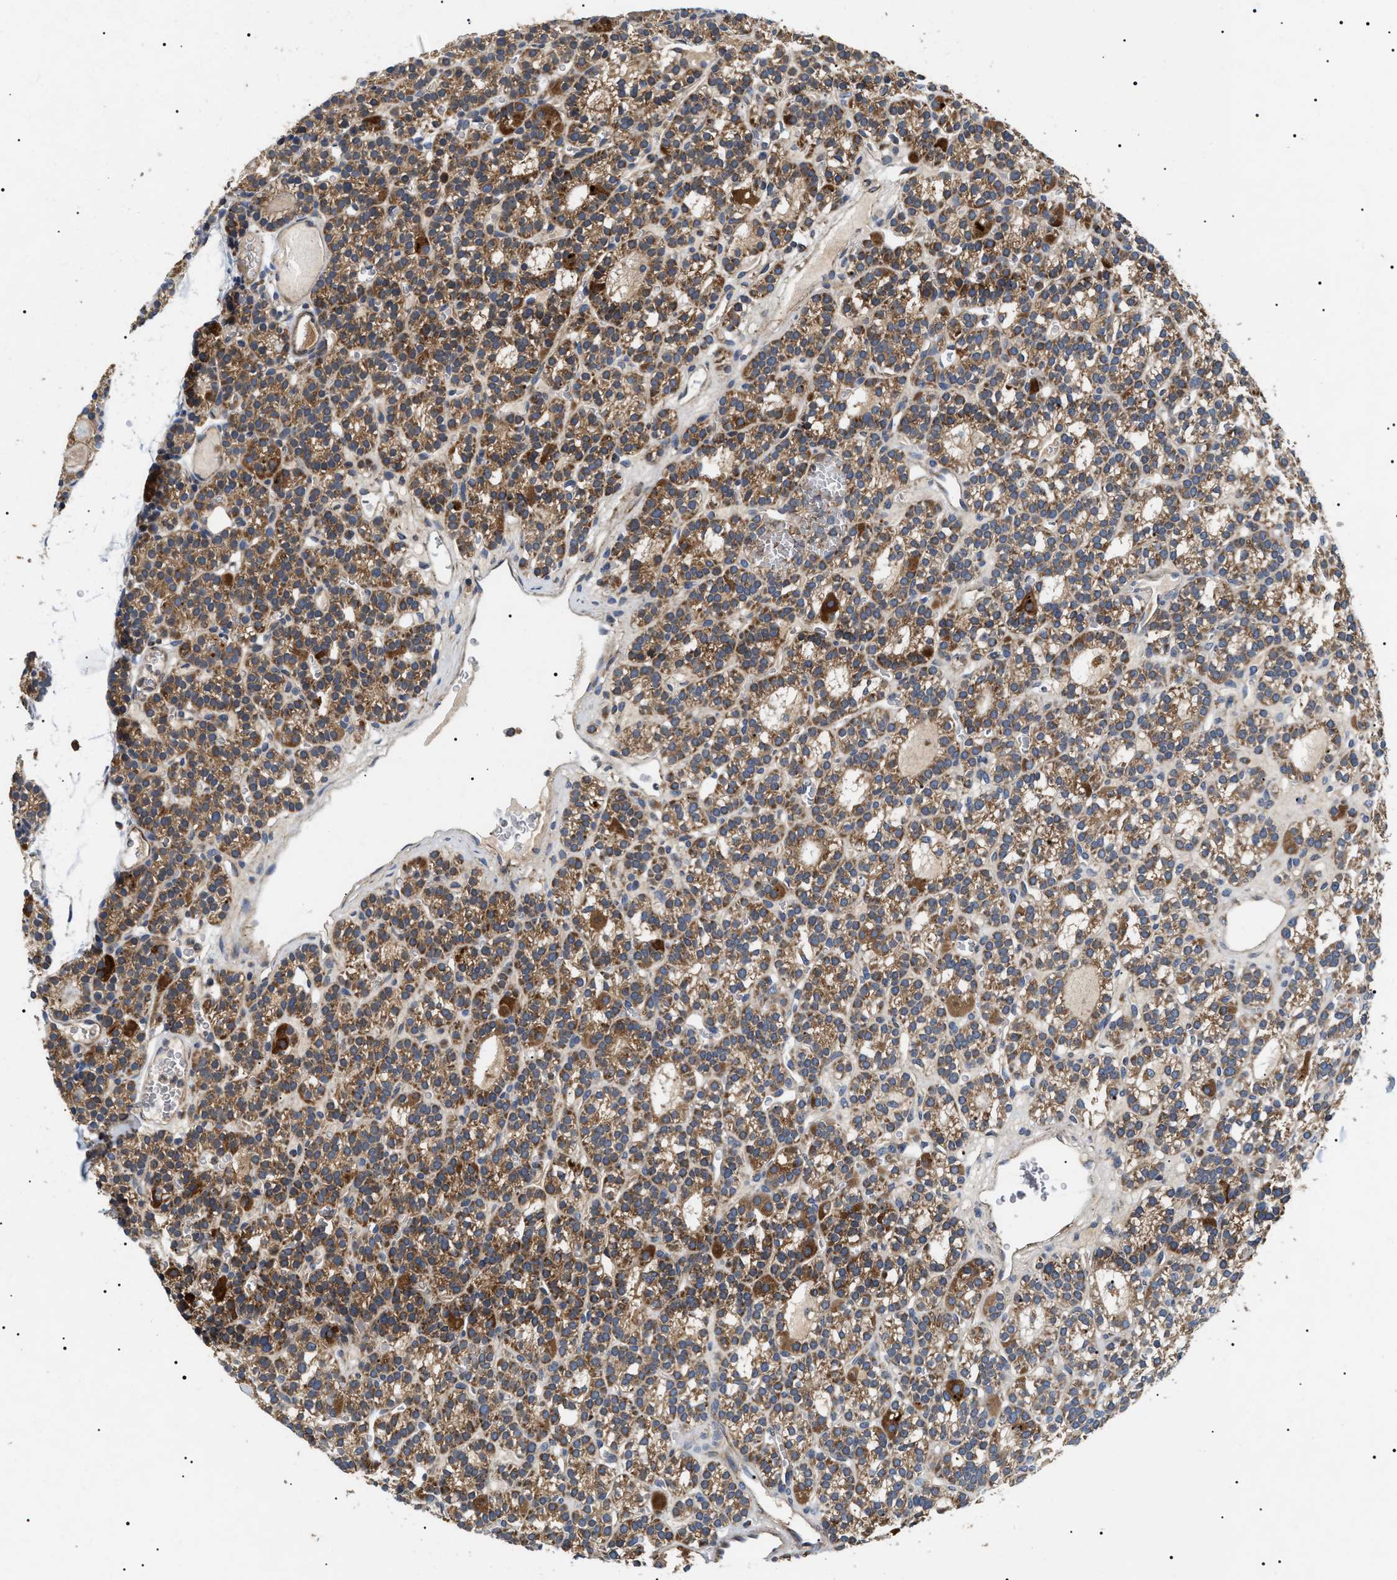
{"staining": {"intensity": "moderate", "quantity": ">75%", "location": "cytoplasmic/membranous"}, "tissue": "parathyroid gland", "cell_type": "Glandular cells", "image_type": "normal", "snomed": [{"axis": "morphology", "description": "Normal tissue, NOS"}, {"axis": "morphology", "description": "Adenoma, NOS"}, {"axis": "topography", "description": "Parathyroid gland"}], "caption": "Moderate cytoplasmic/membranous protein positivity is present in approximately >75% of glandular cells in parathyroid gland. The protein of interest is stained brown, and the nuclei are stained in blue (DAB (3,3'-diaminobenzidine) IHC with brightfield microscopy, high magnification).", "gene": "OXSM", "patient": {"sex": "female", "age": 58}}